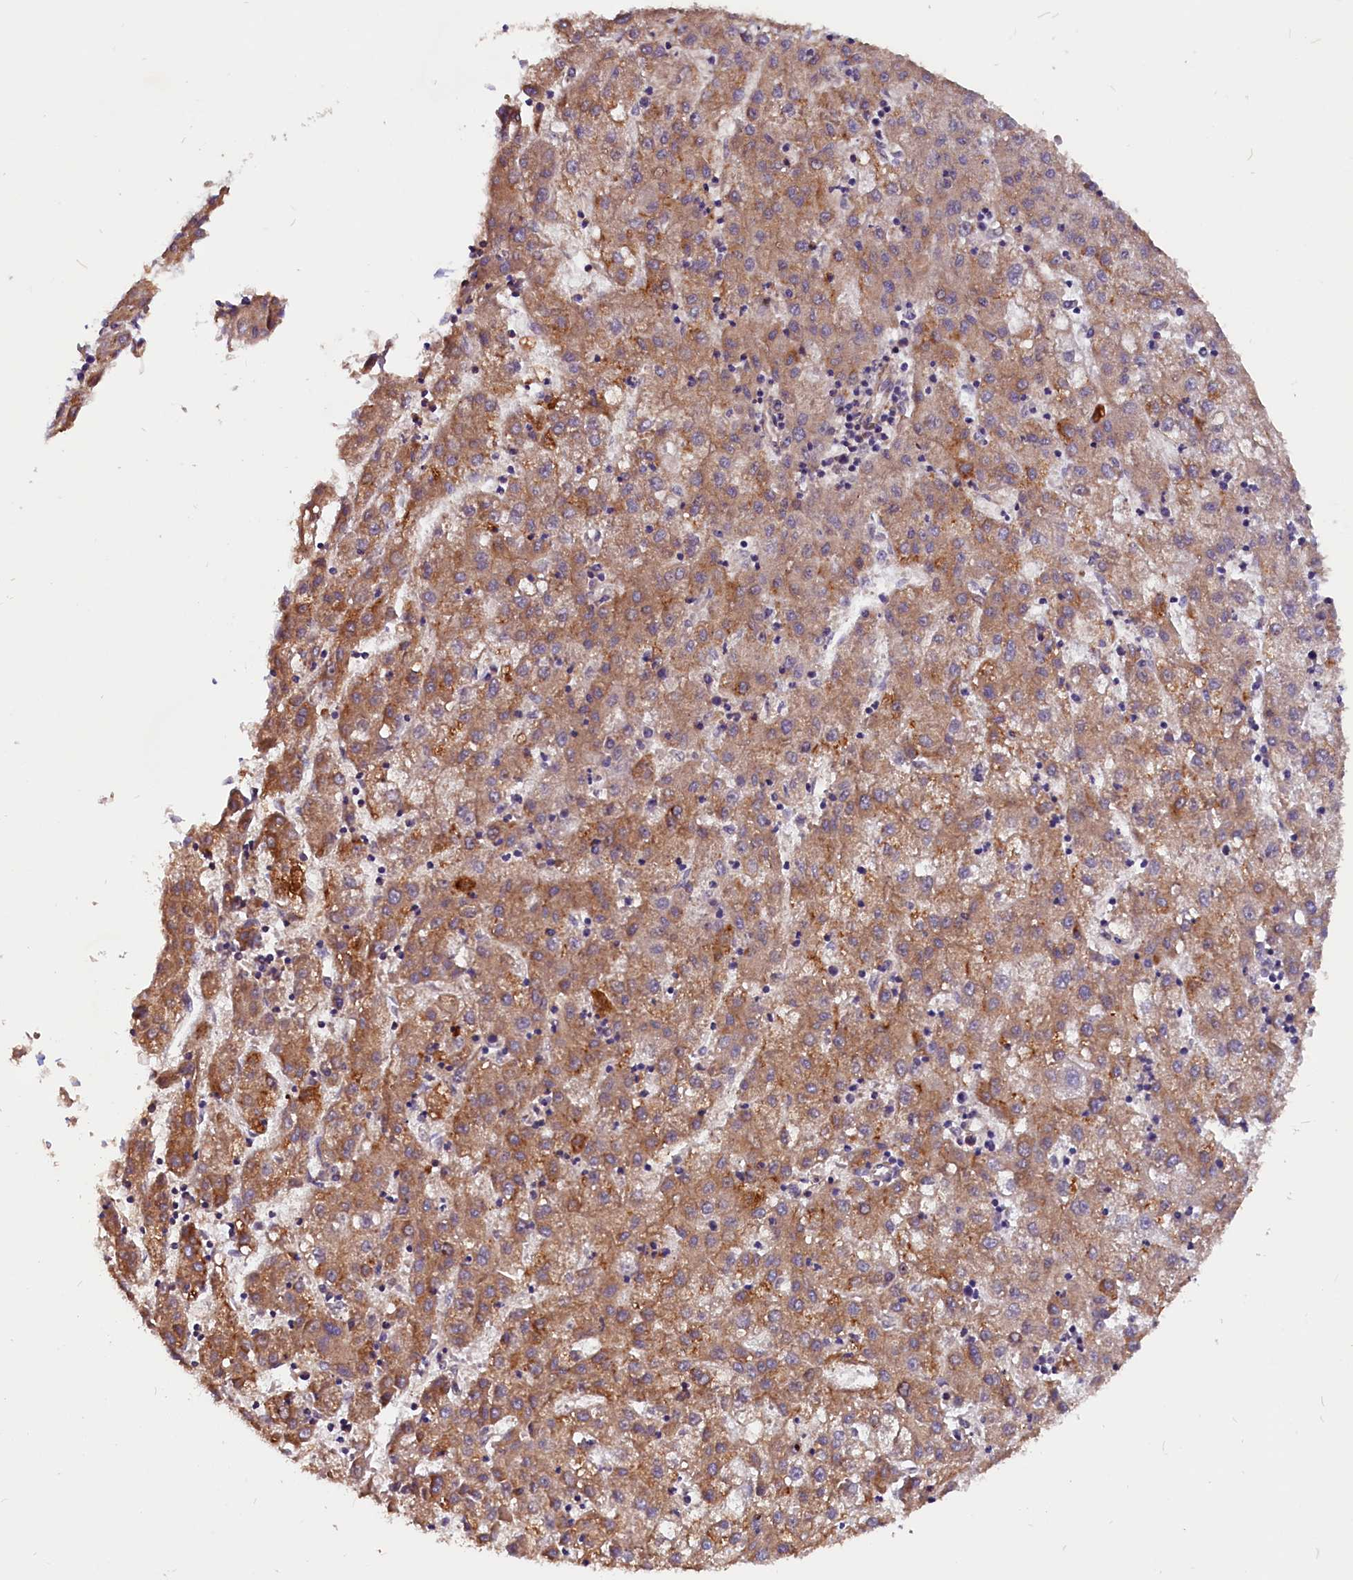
{"staining": {"intensity": "moderate", "quantity": ">75%", "location": "cytoplasmic/membranous"}, "tissue": "liver cancer", "cell_type": "Tumor cells", "image_type": "cancer", "snomed": [{"axis": "morphology", "description": "Carcinoma, Hepatocellular, NOS"}, {"axis": "topography", "description": "Liver"}], "caption": "Protein expression by immunohistochemistry (IHC) demonstrates moderate cytoplasmic/membranous expression in approximately >75% of tumor cells in liver hepatocellular carcinoma. Nuclei are stained in blue.", "gene": "ZNF749", "patient": {"sex": "male", "age": 72}}